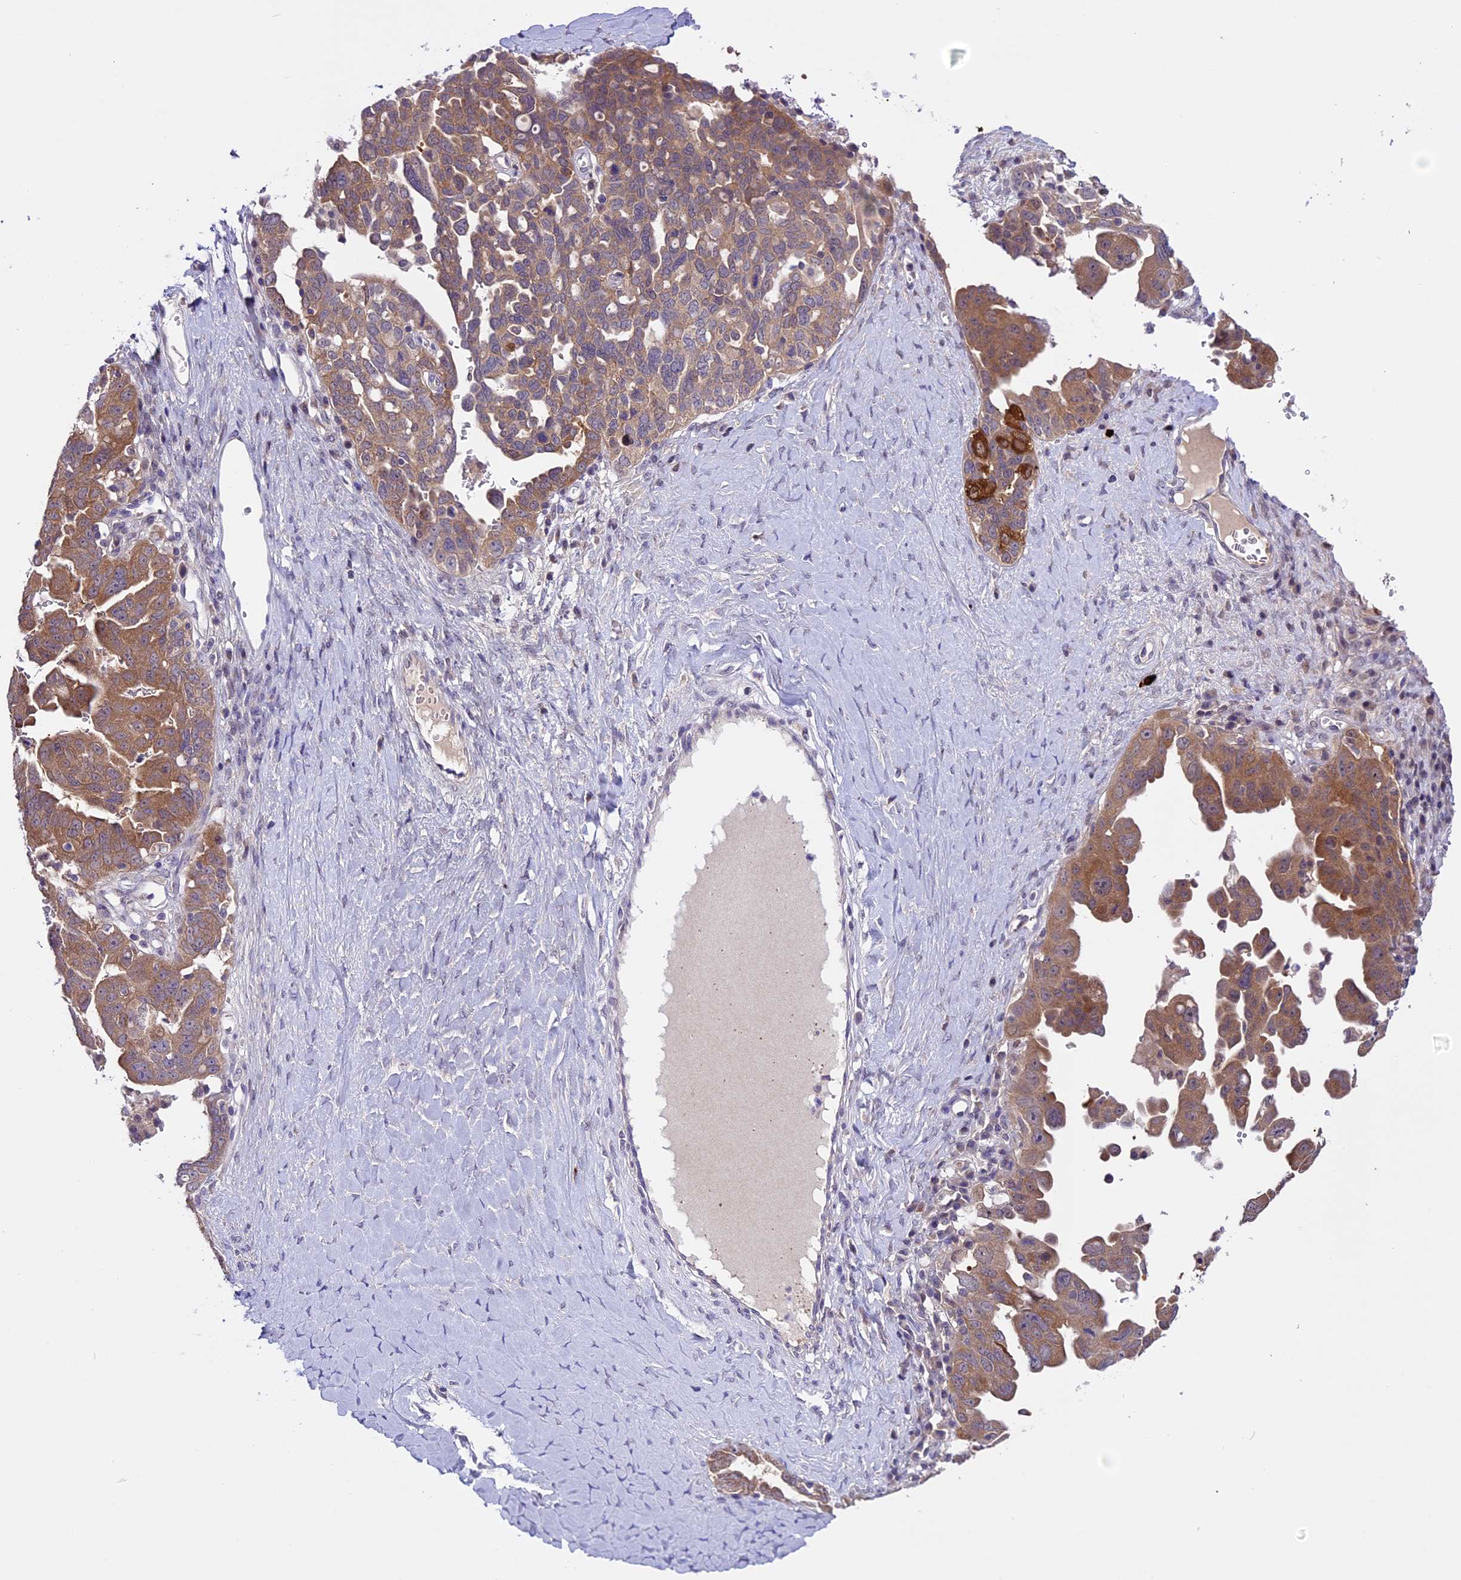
{"staining": {"intensity": "moderate", "quantity": ">75%", "location": "cytoplasmic/membranous"}, "tissue": "ovarian cancer", "cell_type": "Tumor cells", "image_type": "cancer", "snomed": [{"axis": "morphology", "description": "Carcinoma, endometroid"}, {"axis": "topography", "description": "Ovary"}], "caption": "IHC of human ovarian cancer reveals medium levels of moderate cytoplasmic/membranous expression in about >75% of tumor cells.", "gene": "XKR7", "patient": {"sex": "female", "age": 62}}